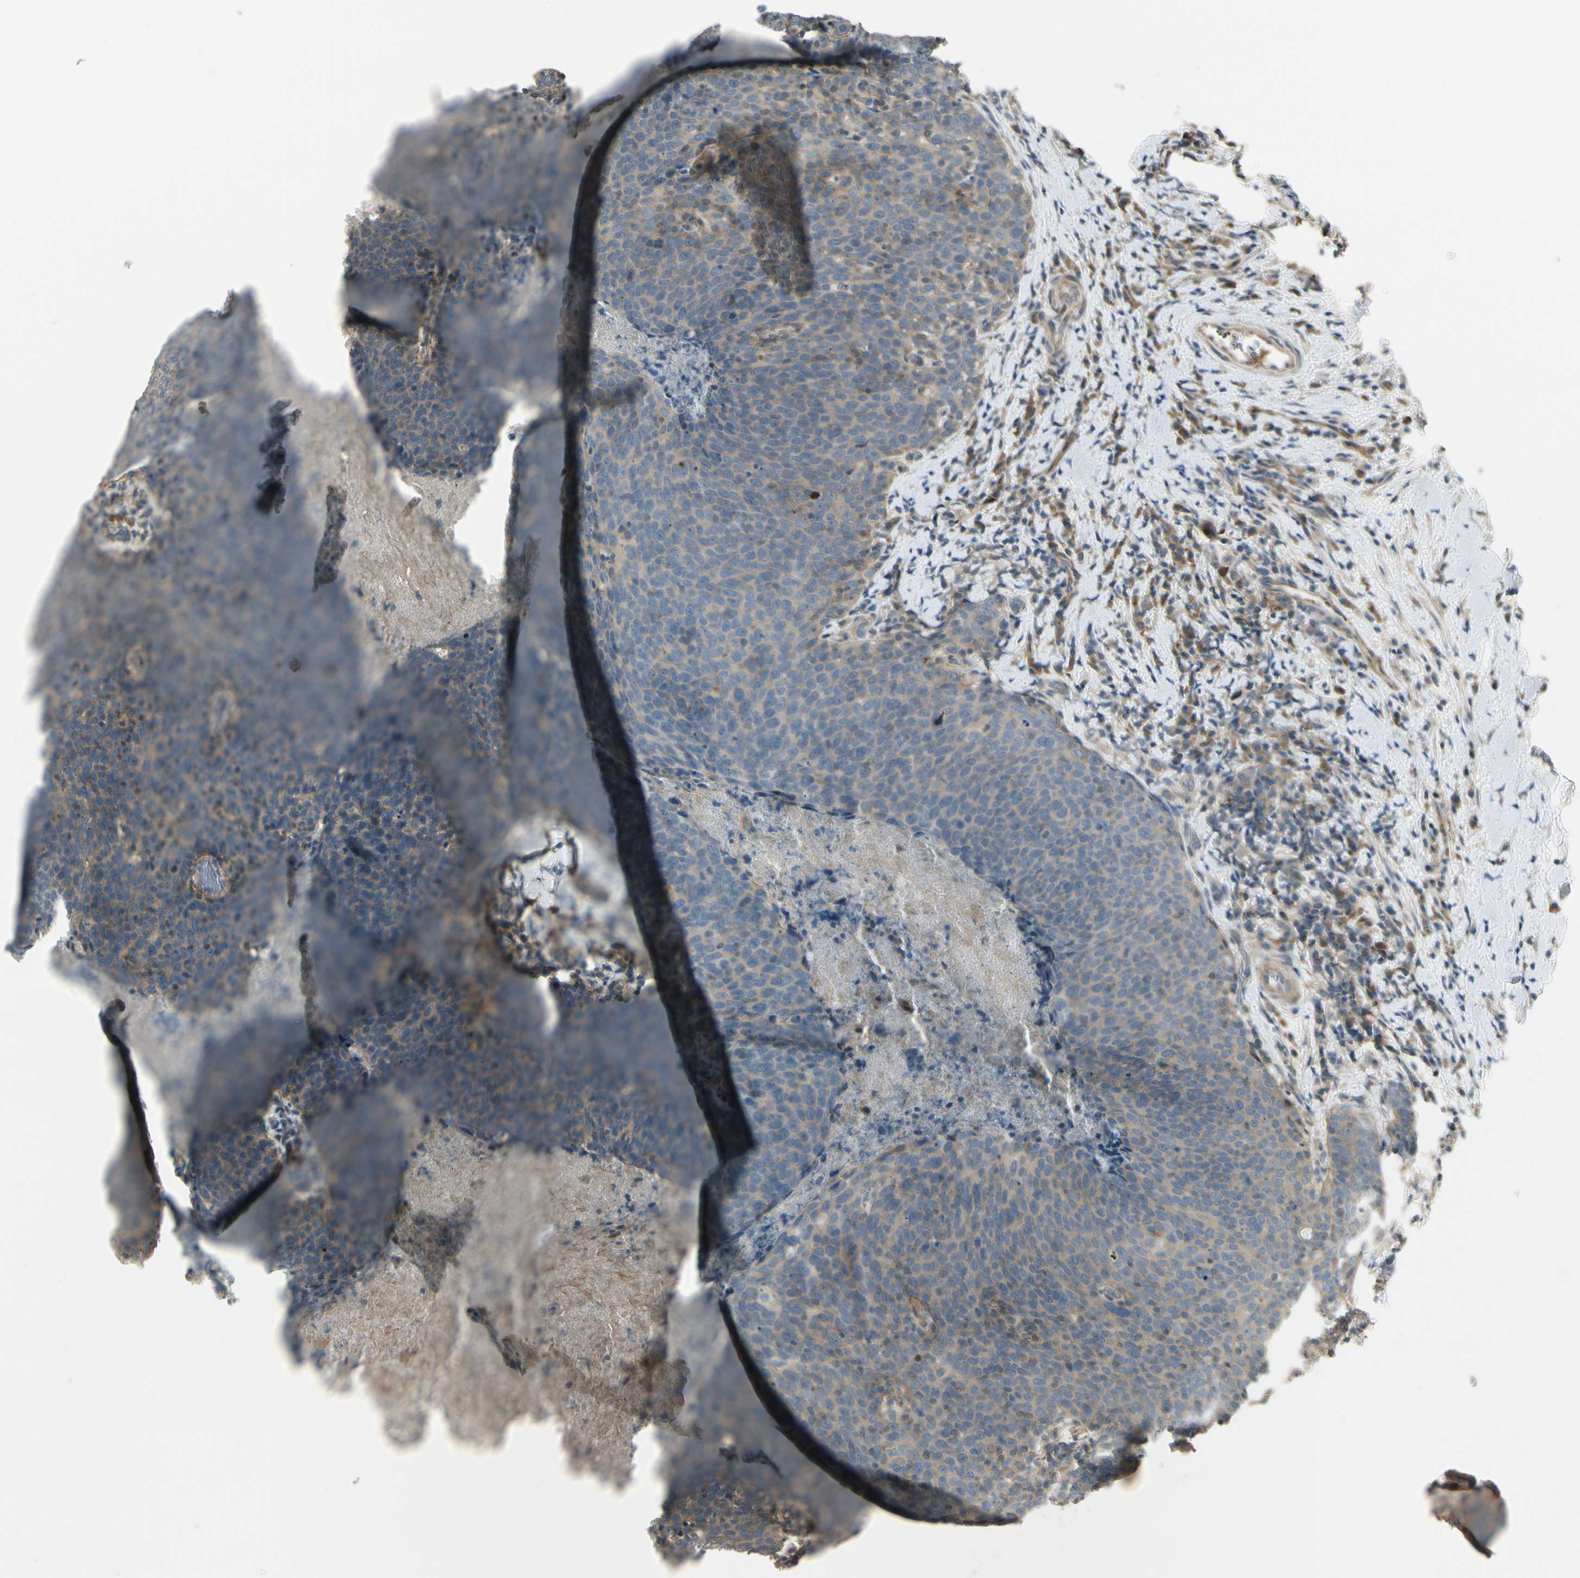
{"staining": {"intensity": "weak", "quantity": ">75%", "location": "cytoplasmic/membranous"}, "tissue": "head and neck cancer", "cell_type": "Tumor cells", "image_type": "cancer", "snomed": [{"axis": "morphology", "description": "Squamous cell carcinoma, NOS"}, {"axis": "morphology", "description": "Squamous cell carcinoma, metastatic, NOS"}, {"axis": "topography", "description": "Lymph node"}, {"axis": "topography", "description": "Head-Neck"}], "caption": "Head and neck cancer (metastatic squamous cell carcinoma) tissue demonstrates weak cytoplasmic/membranous staining in approximately >75% of tumor cells", "gene": "PPP3CB", "patient": {"sex": "male", "age": 62}}